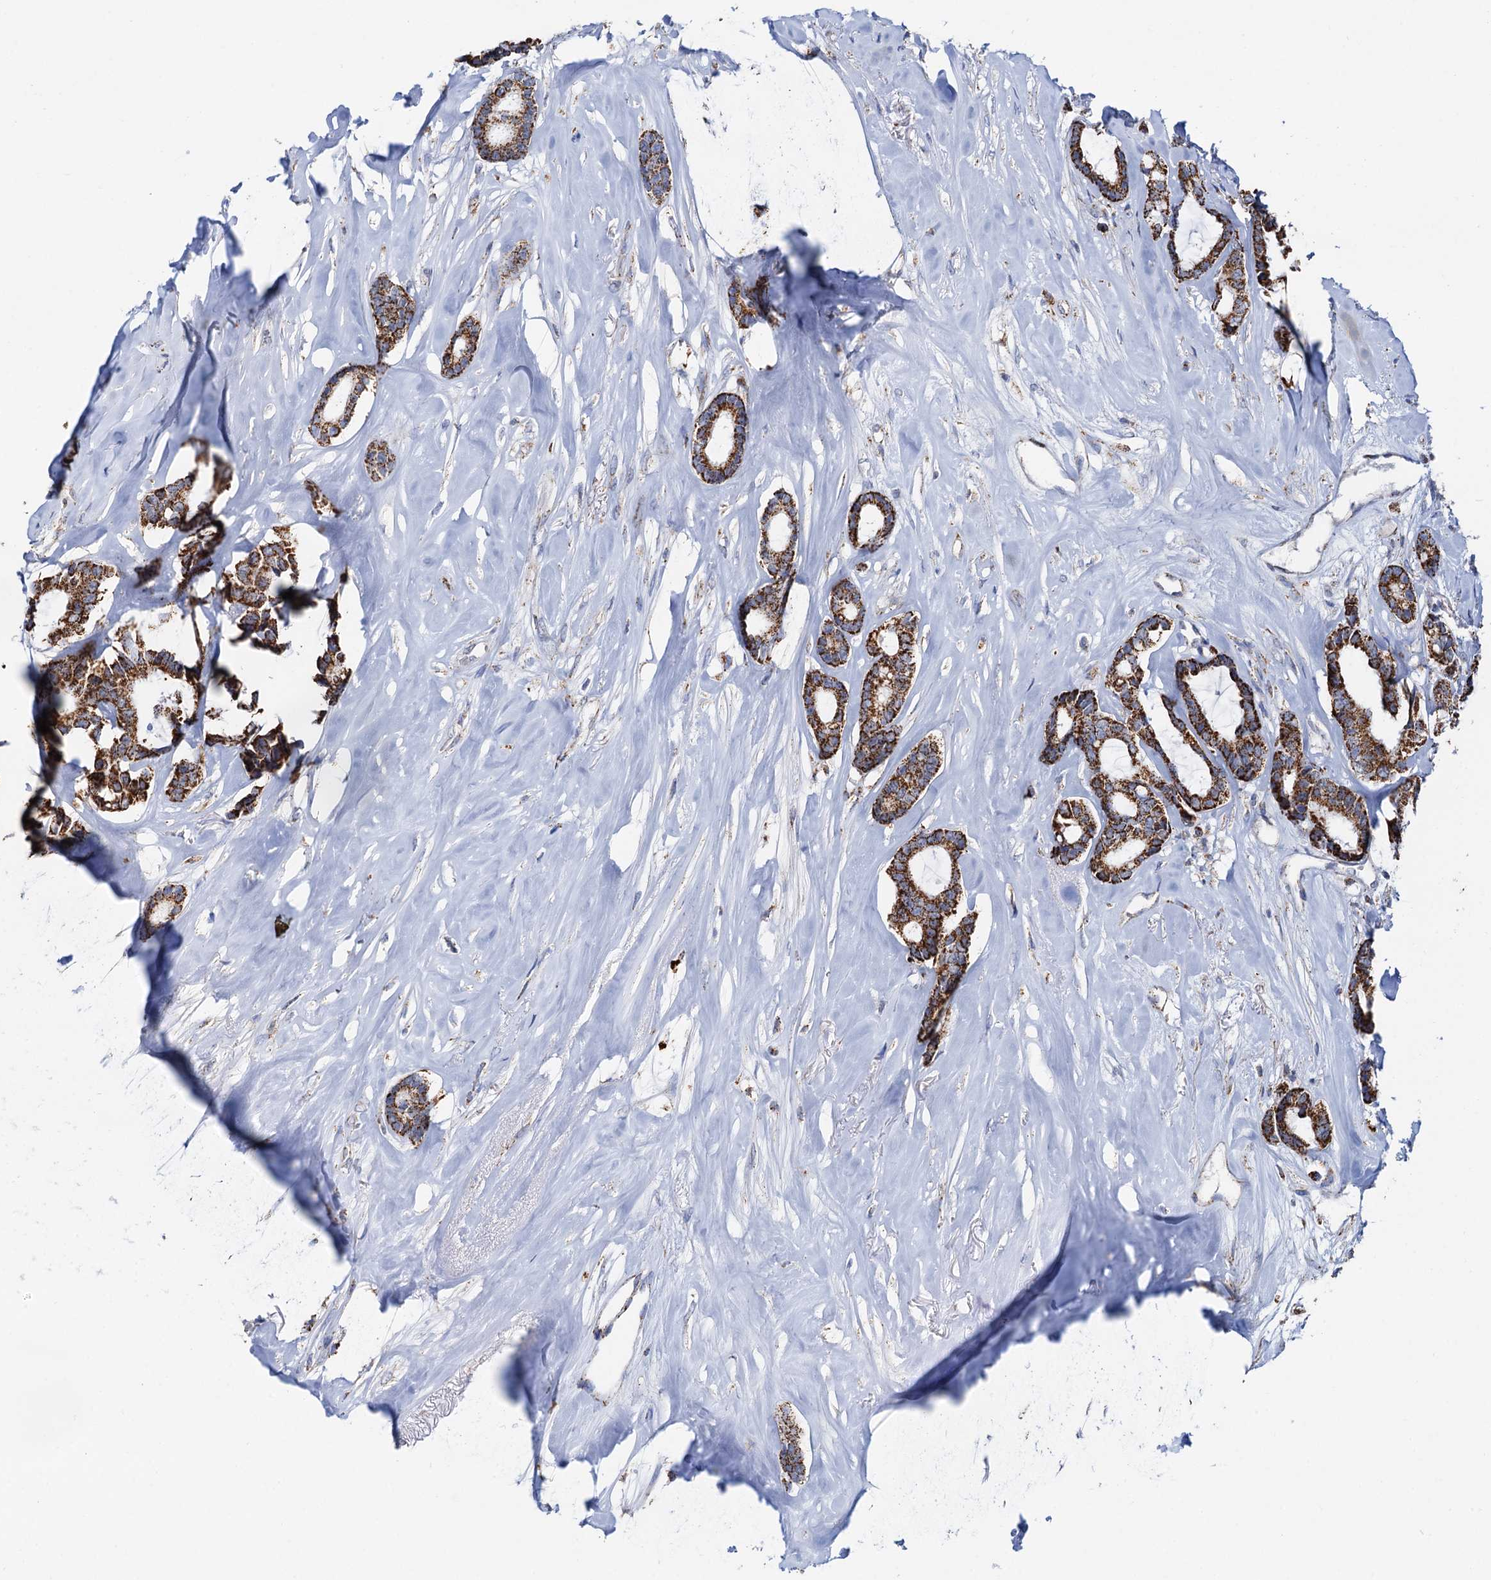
{"staining": {"intensity": "strong", "quantity": ">75%", "location": "cytoplasmic/membranous"}, "tissue": "breast cancer", "cell_type": "Tumor cells", "image_type": "cancer", "snomed": [{"axis": "morphology", "description": "Duct carcinoma"}, {"axis": "topography", "description": "Breast"}], "caption": "IHC staining of breast cancer, which demonstrates high levels of strong cytoplasmic/membranous expression in approximately >75% of tumor cells indicating strong cytoplasmic/membranous protein positivity. The staining was performed using DAB (3,3'-diaminobenzidine) (brown) for protein detection and nuclei were counterstained in hematoxylin (blue).", "gene": "C2CD3", "patient": {"sex": "female", "age": 87}}